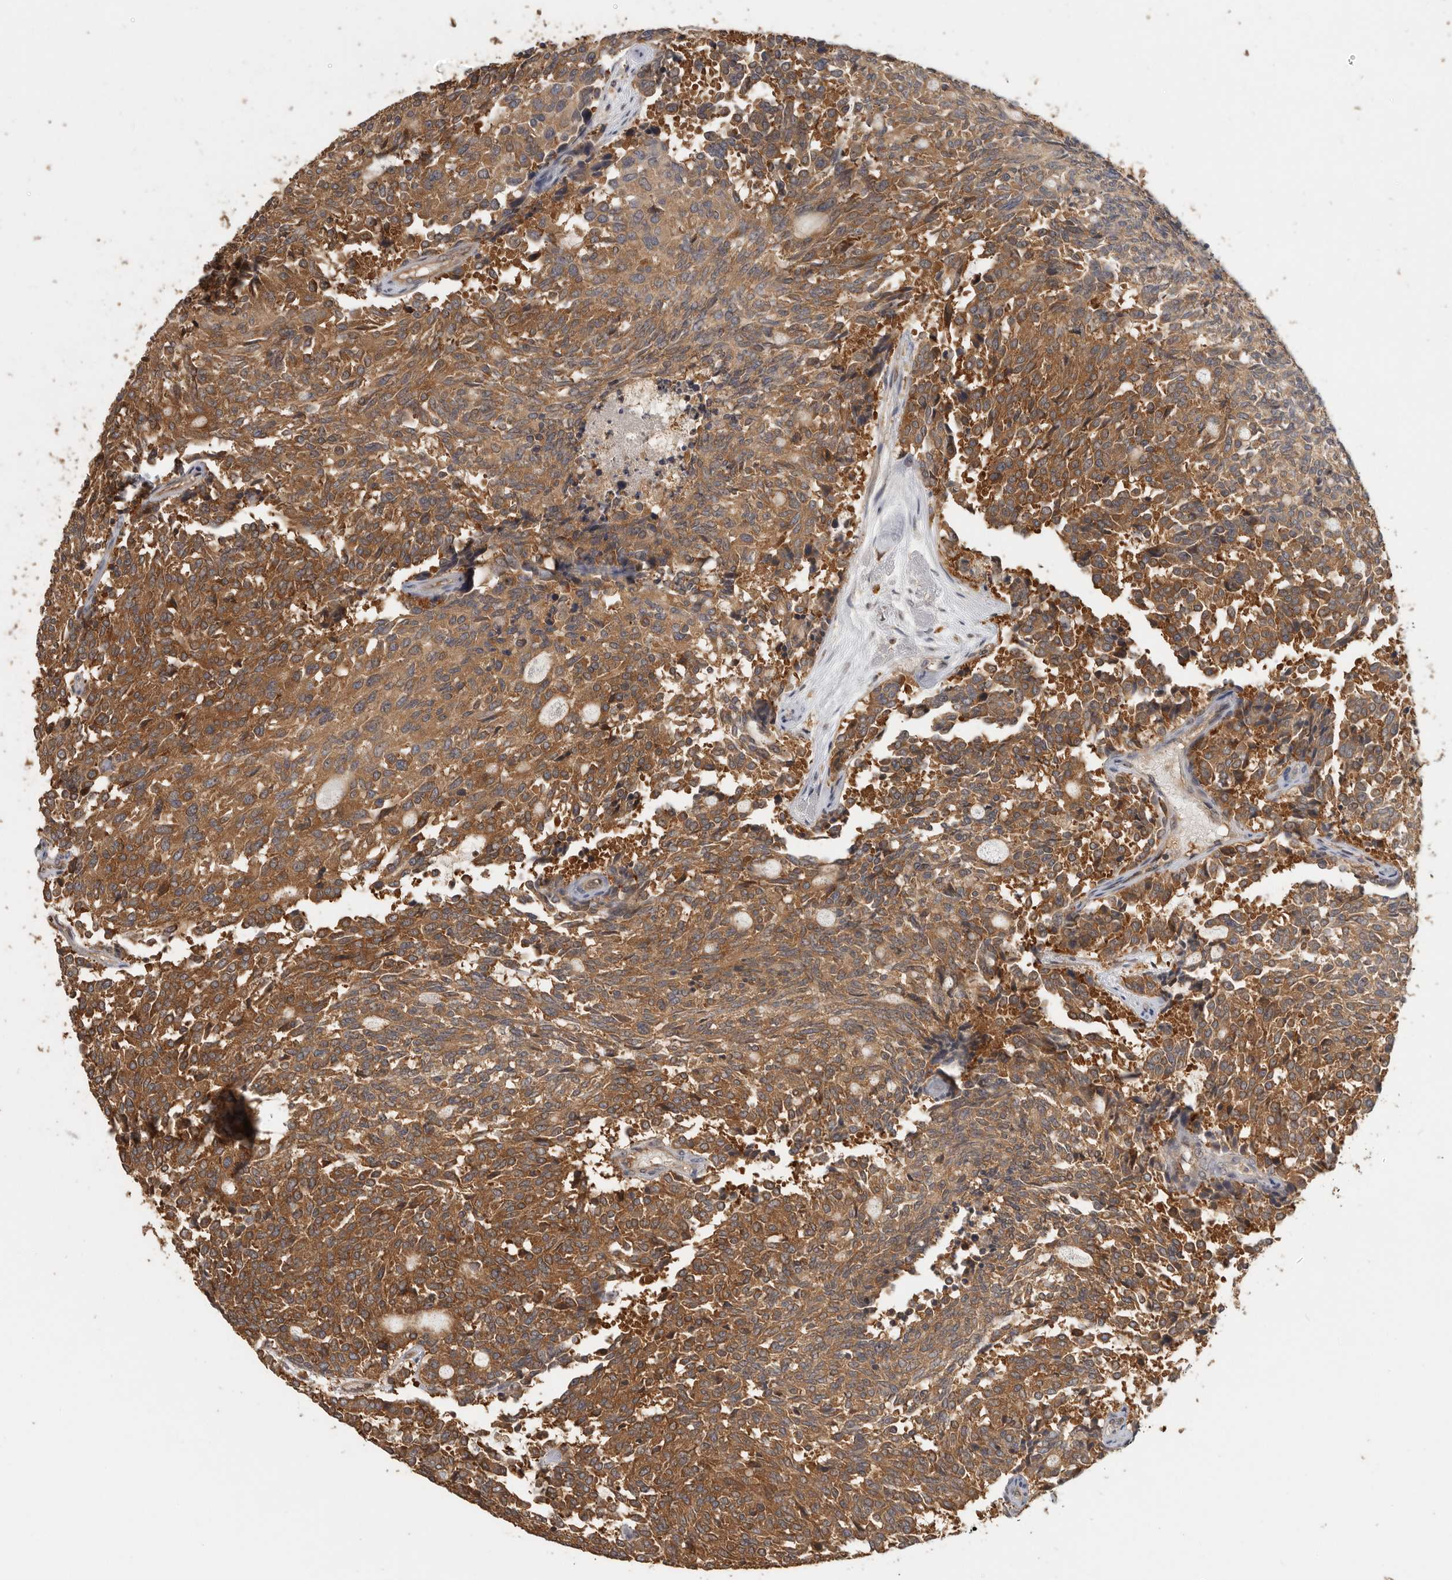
{"staining": {"intensity": "strong", "quantity": ">75%", "location": "cytoplasmic/membranous"}, "tissue": "carcinoid", "cell_type": "Tumor cells", "image_type": "cancer", "snomed": [{"axis": "morphology", "description": "Carcinoid, malignant, NOS"}, {"axis": "topography", "description": "Pancreas"}], "caption": "Carcinoid stained with a protein marker demonstrates strong staining in tumor cells.", "gene": "CCT8", "patient": {"sex": "female", "age": 54}}